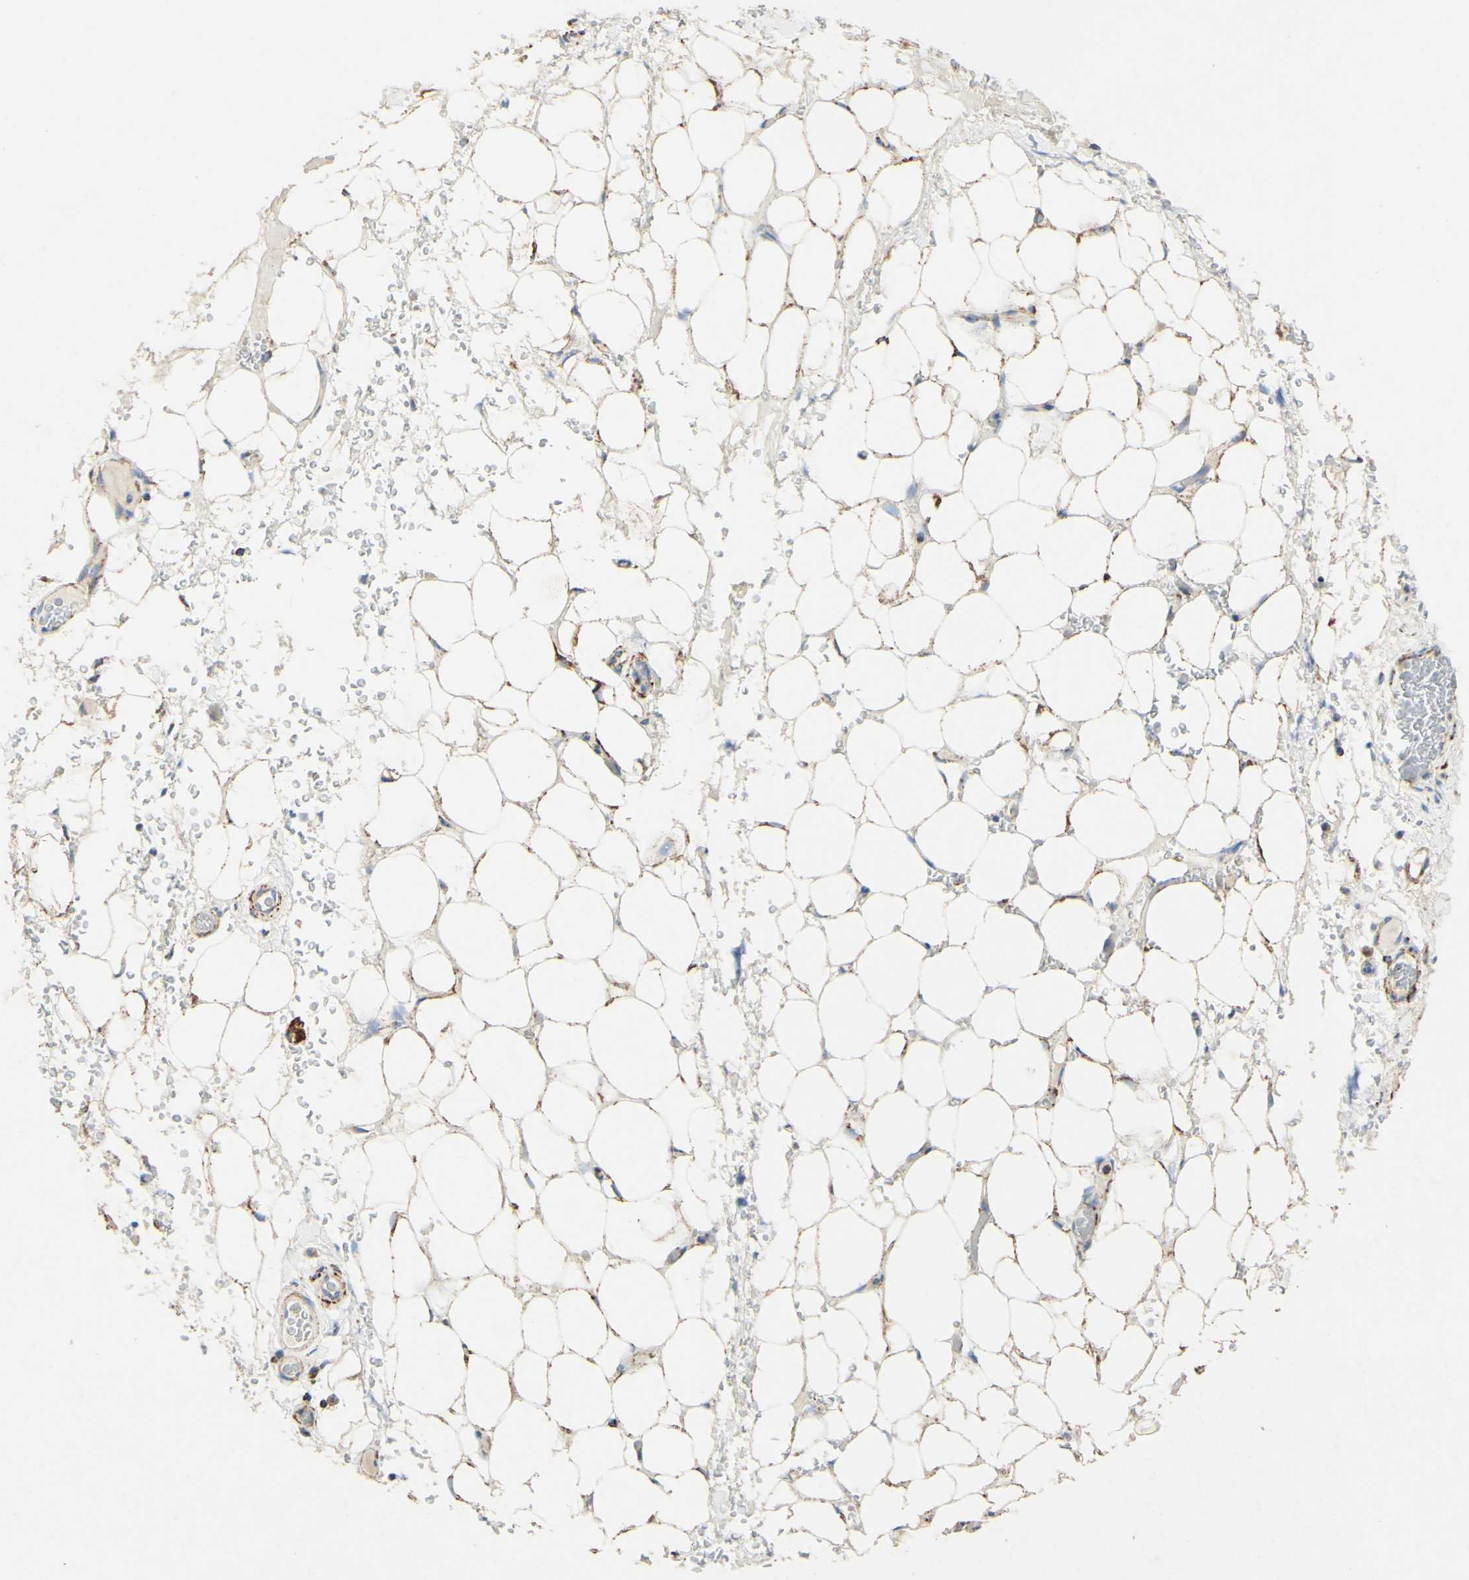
{"staining": {"intensity": "weak", "quantity": ">75%", "location": "cytoplasmic/membranous"}, "tissue": "adipose tissue", "cell_type": "Adipocytes", "image_type": "normal", "snomed": [{"axis": "morphology", "description": "Normal tissue, NOS"}, {"axis": "morphology", "description": "Adenocarcinoma, NOS"}, {"axis": "topography", "description": "Esophagus"}], "caption": "Brown immunohistochemical staining in normal adipose tissue reveals weak cytoplasmic/membranous expression in about >75% of adipocytes.", "gene": "OXCT1", "patient": {"sex": "male", "age": 62}}